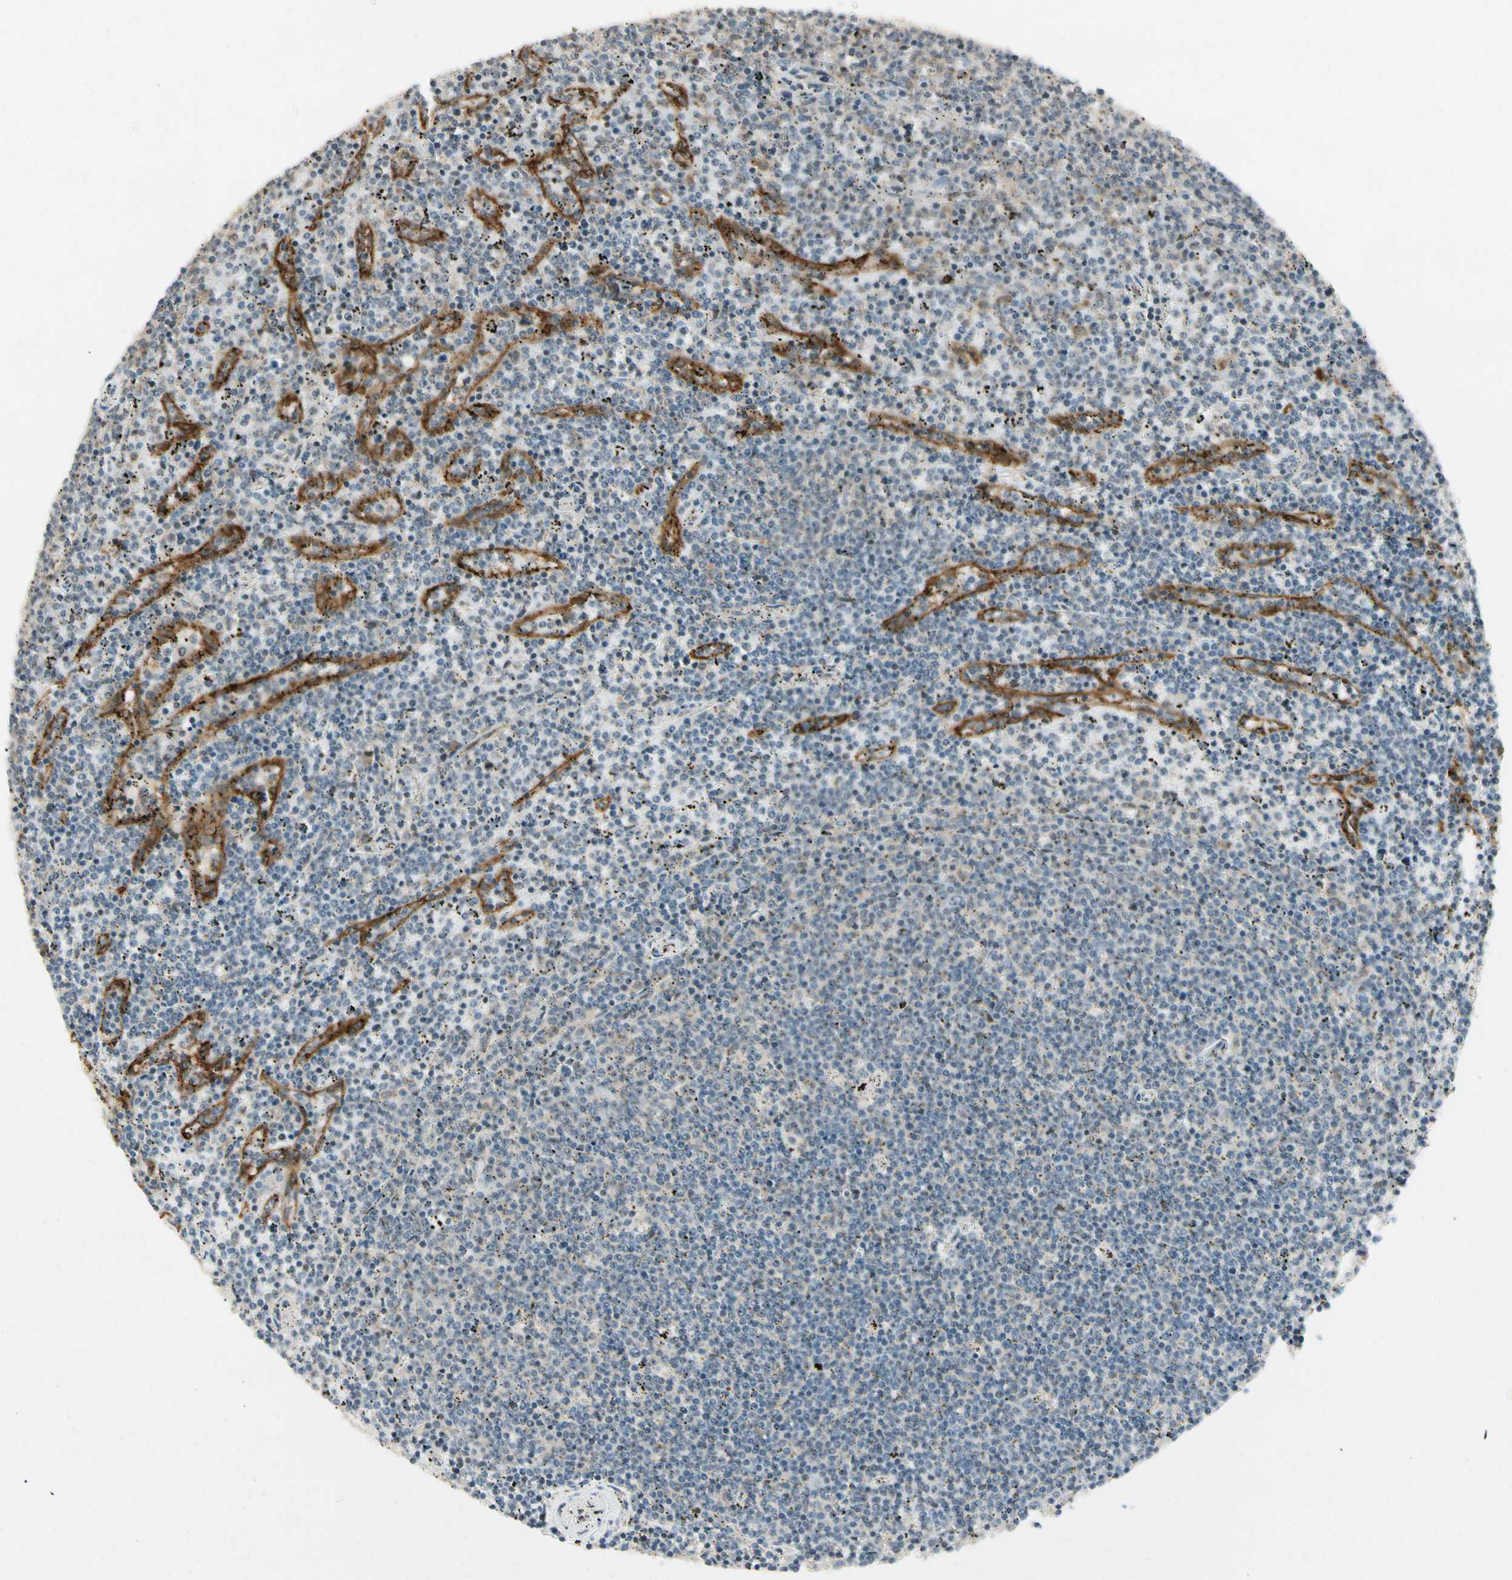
{"staining": {"intensity": "negative", "quantity": "none", "location": "none"}, "tissue": "lymphoma", "cell_type": "Tumor cells", "image_type": "cancer", "snomed": [{"axis": "morphology", "description": "Malignant lymphoma, non-Hodgkin's type, Low grade"}, {"axis": "topography", "description": "Spleen"}], "caption": "A high-resolution photomicrograph shows IHC staining of malignant lymphoma, non-Hodgkin's type (low-grade), which displays no significant positivity in tumor cells.", "gene": "FNDC3B", "patient": {"sex": "female", "age": 50}}